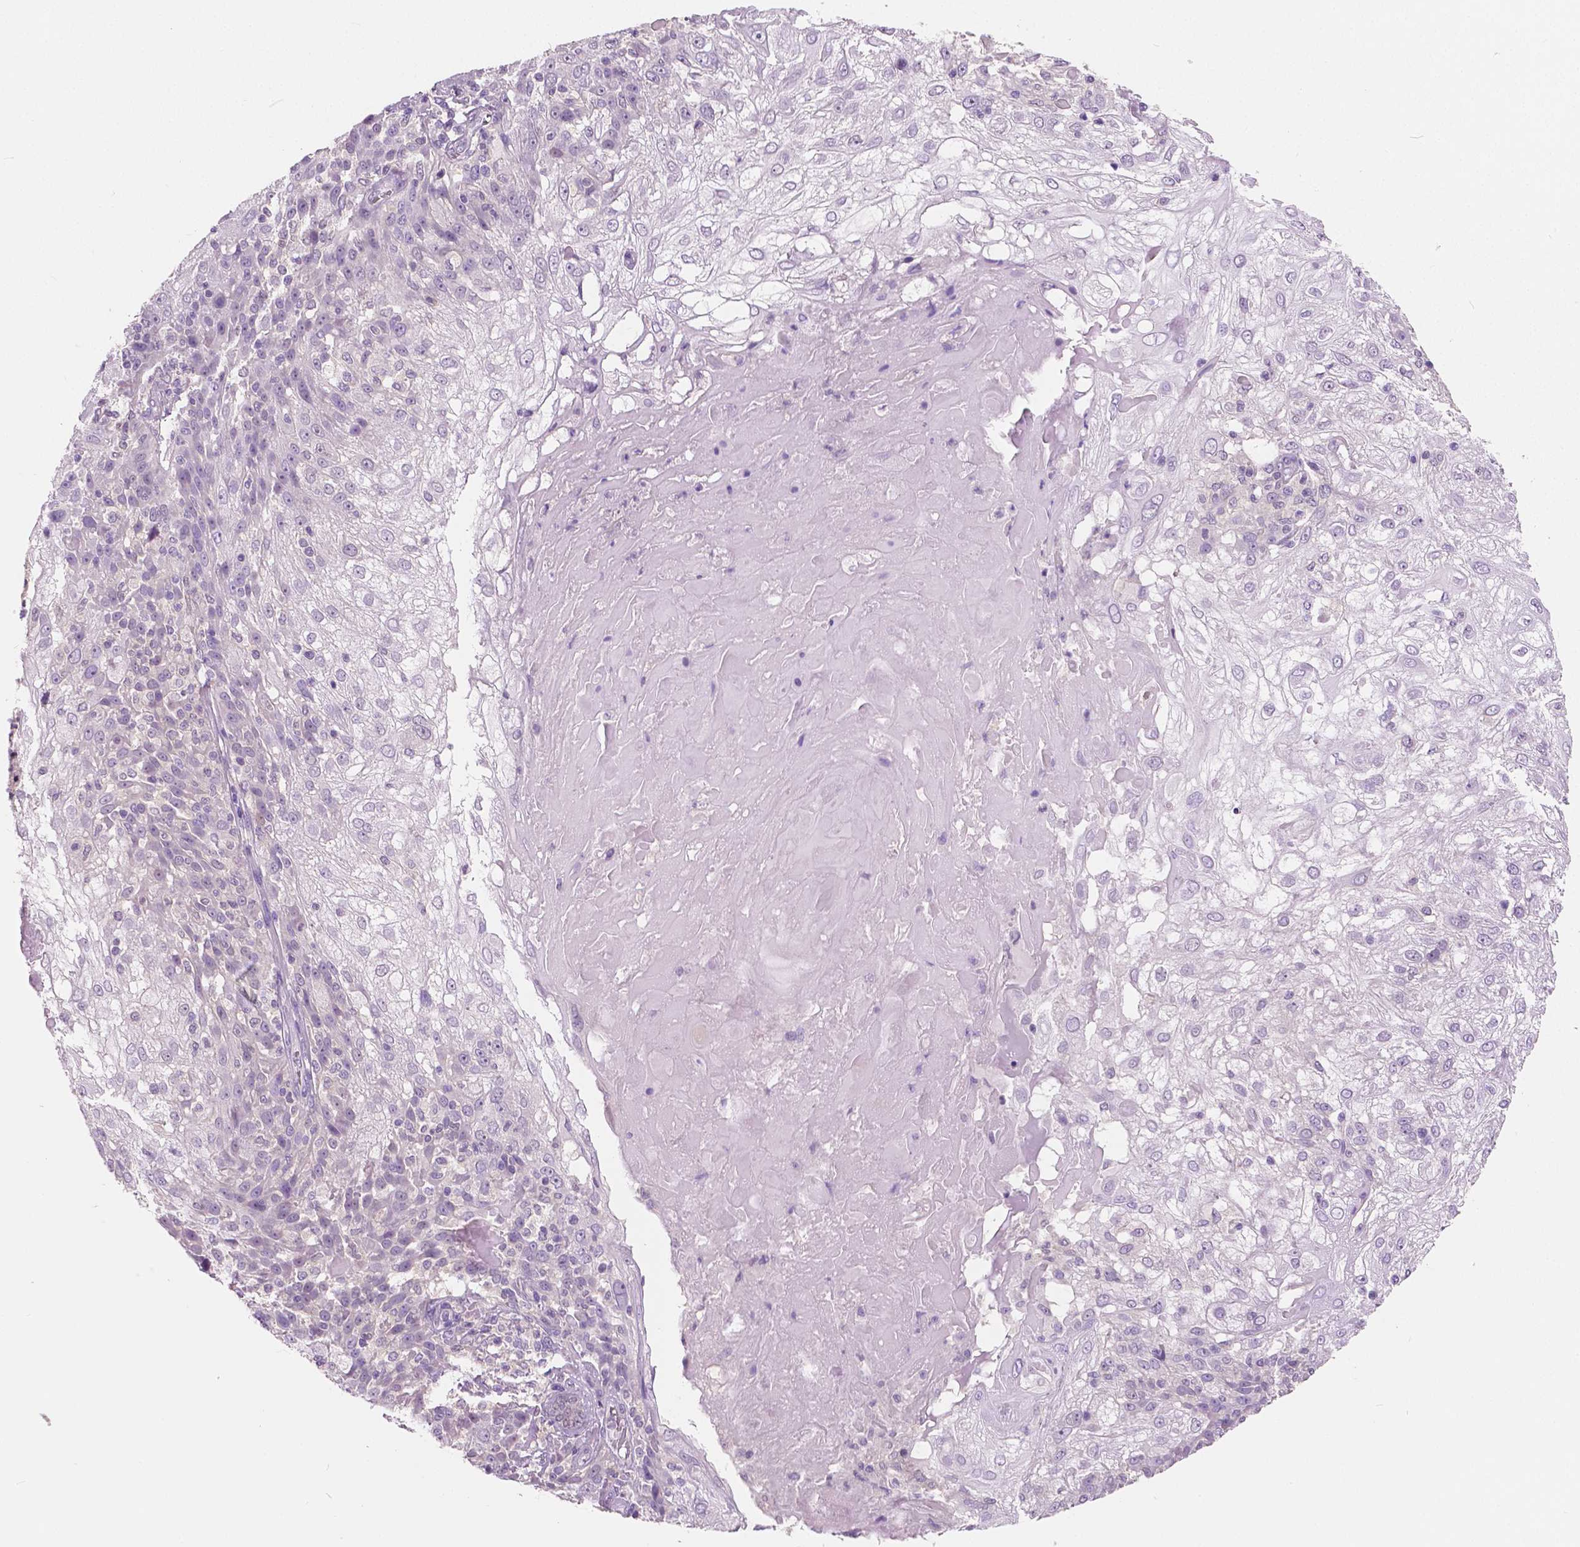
{"staining": {"intensity": "negative", "quantity": "none", "location": "none"}, "tissue": "skin cancer", "cell_type": "Tumor cells", "image_type": "cancer", "snomed": [{"axis": "morphology", "description": "Normal tissue, NOS"}, {"axis": "morphology", "description": "Squamous cell carcinoma, NOS"}, {"axis": "topography", "description": "Skin"}], "caption": "The micrograph demonstrates no staining of tumor cells in skin cancer.", "gene": "TKFC", "patient": {"sex": "female", "age": 83}}